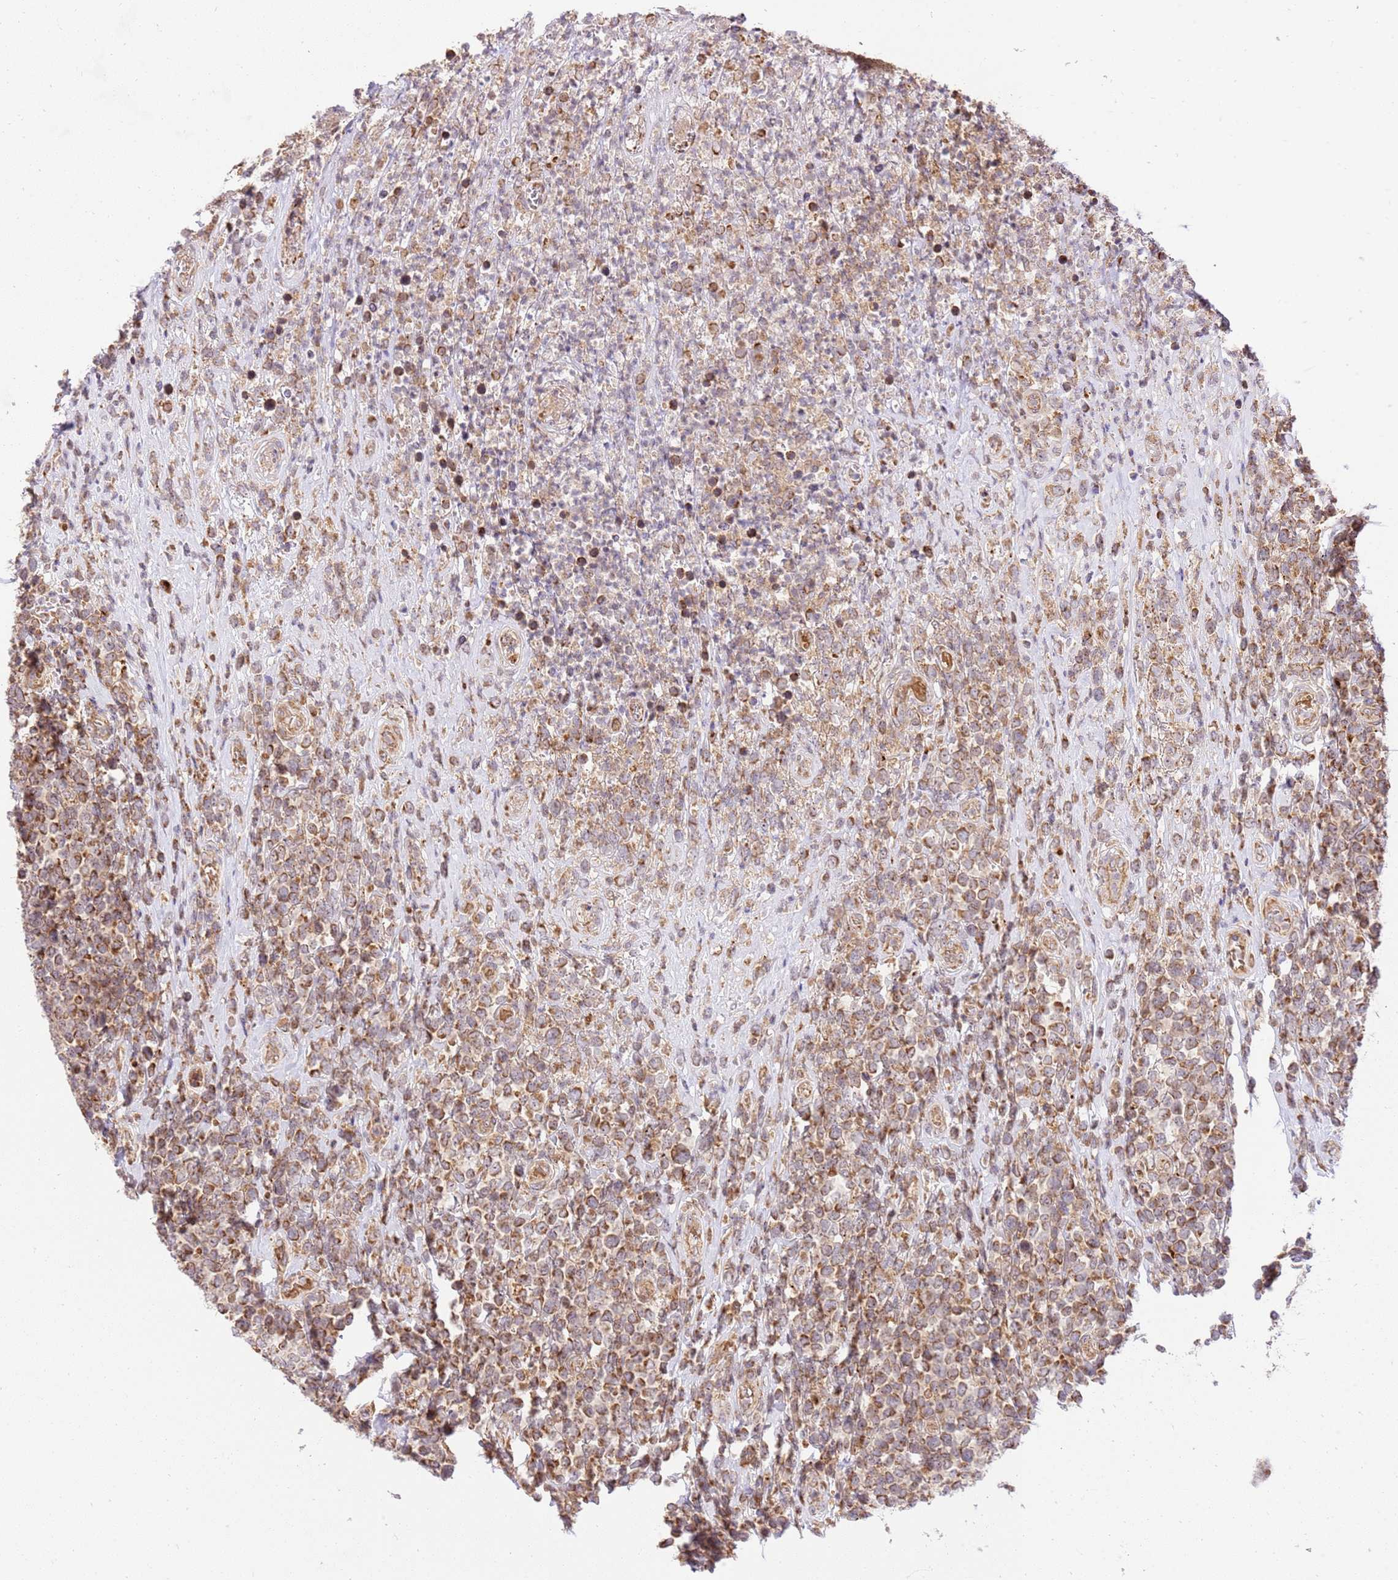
{"staining": {"intensity": "moderate", "quantity": ">75%", "location": "cytoplasmic/membranous"}, "tissue": "lymphoma", "cell_type": "Tumor cells", "image_type": "cancer", "snomed": [{"axis": "morphology", "description": "Malignant lymphoma, non-Hodgkin's type, High grade"}, {"axis": "topography", "description": "Soft tissue"}], "caption": "Brown immunohistochemical staining in high-grade malignant lymphoma, non-Hodgkin's type reveals moderate cytoplasmic/membranous staining in approximately >75% of tumor cells.", "gene": "SPATA2L", "patient": {"sex": "female", "age": 56}}